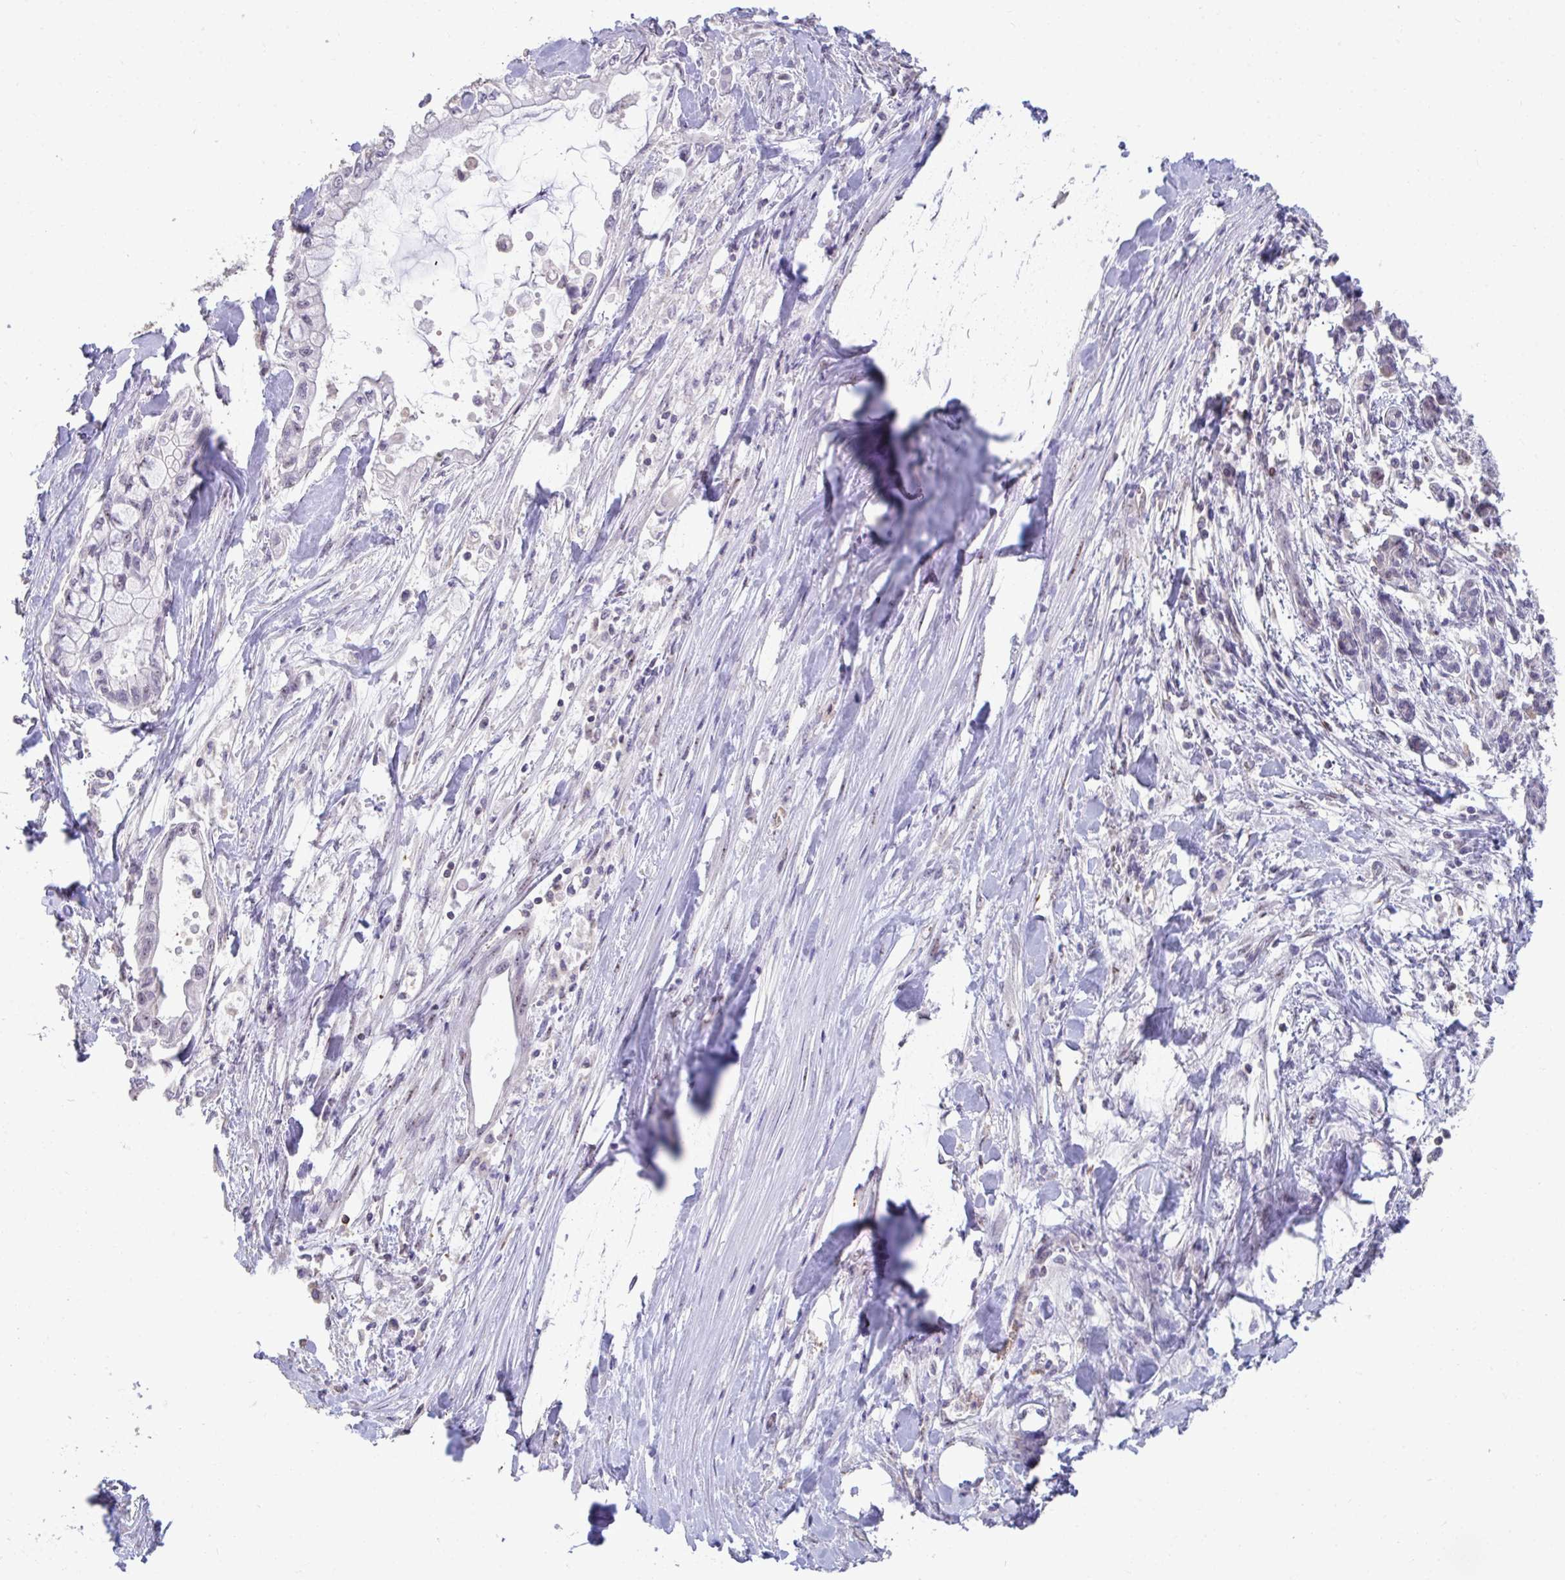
{"staining": {"intensity": "weak", "quantity": "<25%", "location": "nuclear"}, "tissue": "pancreatic cancer", "cell_type": "Tumor cells", "image_type": "cancer", "snomed": [{"axis": "morphology", "description": "Adenocarcinoma, NOS"}, {"axis": "topography", "description": "Pancreas"}], "caption": "DAB immunohistochemical staining of human pancreatic cancer displays no significant expression in tumor cells.", "gene": "SENP3", "patient": {"sex": "male", "age": 48}}